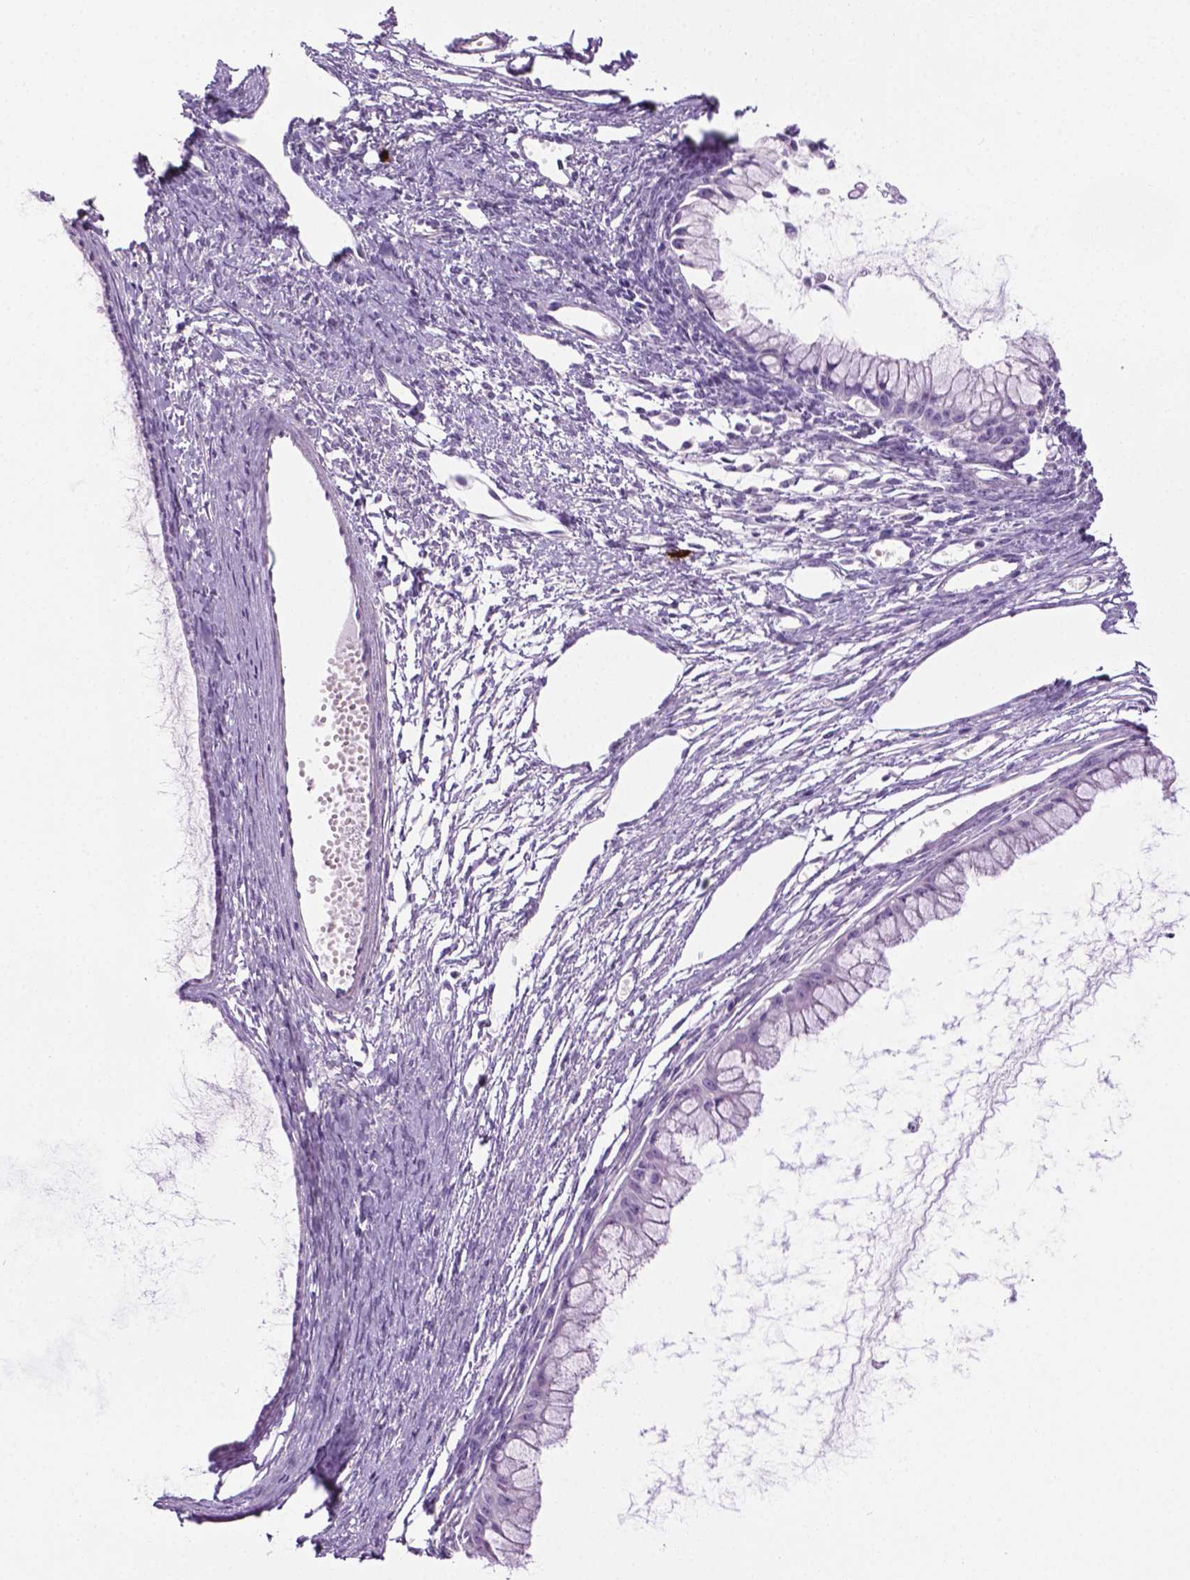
{"staining": {"intensity": "negative", "quantity": "none", "location": "none"}, "tissue": "ovarian cancer", "cell_type": "Tumor cells", "image_type": "cancer", "snomed": [{"axis": "morphology", "description": "Cystadenocarcinoma, mucinous, NOS"}, {"axis": "topography", "description": "Ovary"}], "caption": "IHC micrograph of neoplastic tissue: human ovarian mucinous cystadenocarcinoma stained with DAB (3,3'-diaminobenzidine) reveals no significant protein expression in tumor cells.", "gene": "SPECC1L", "patient": {"sex": "female", "age": 41}}